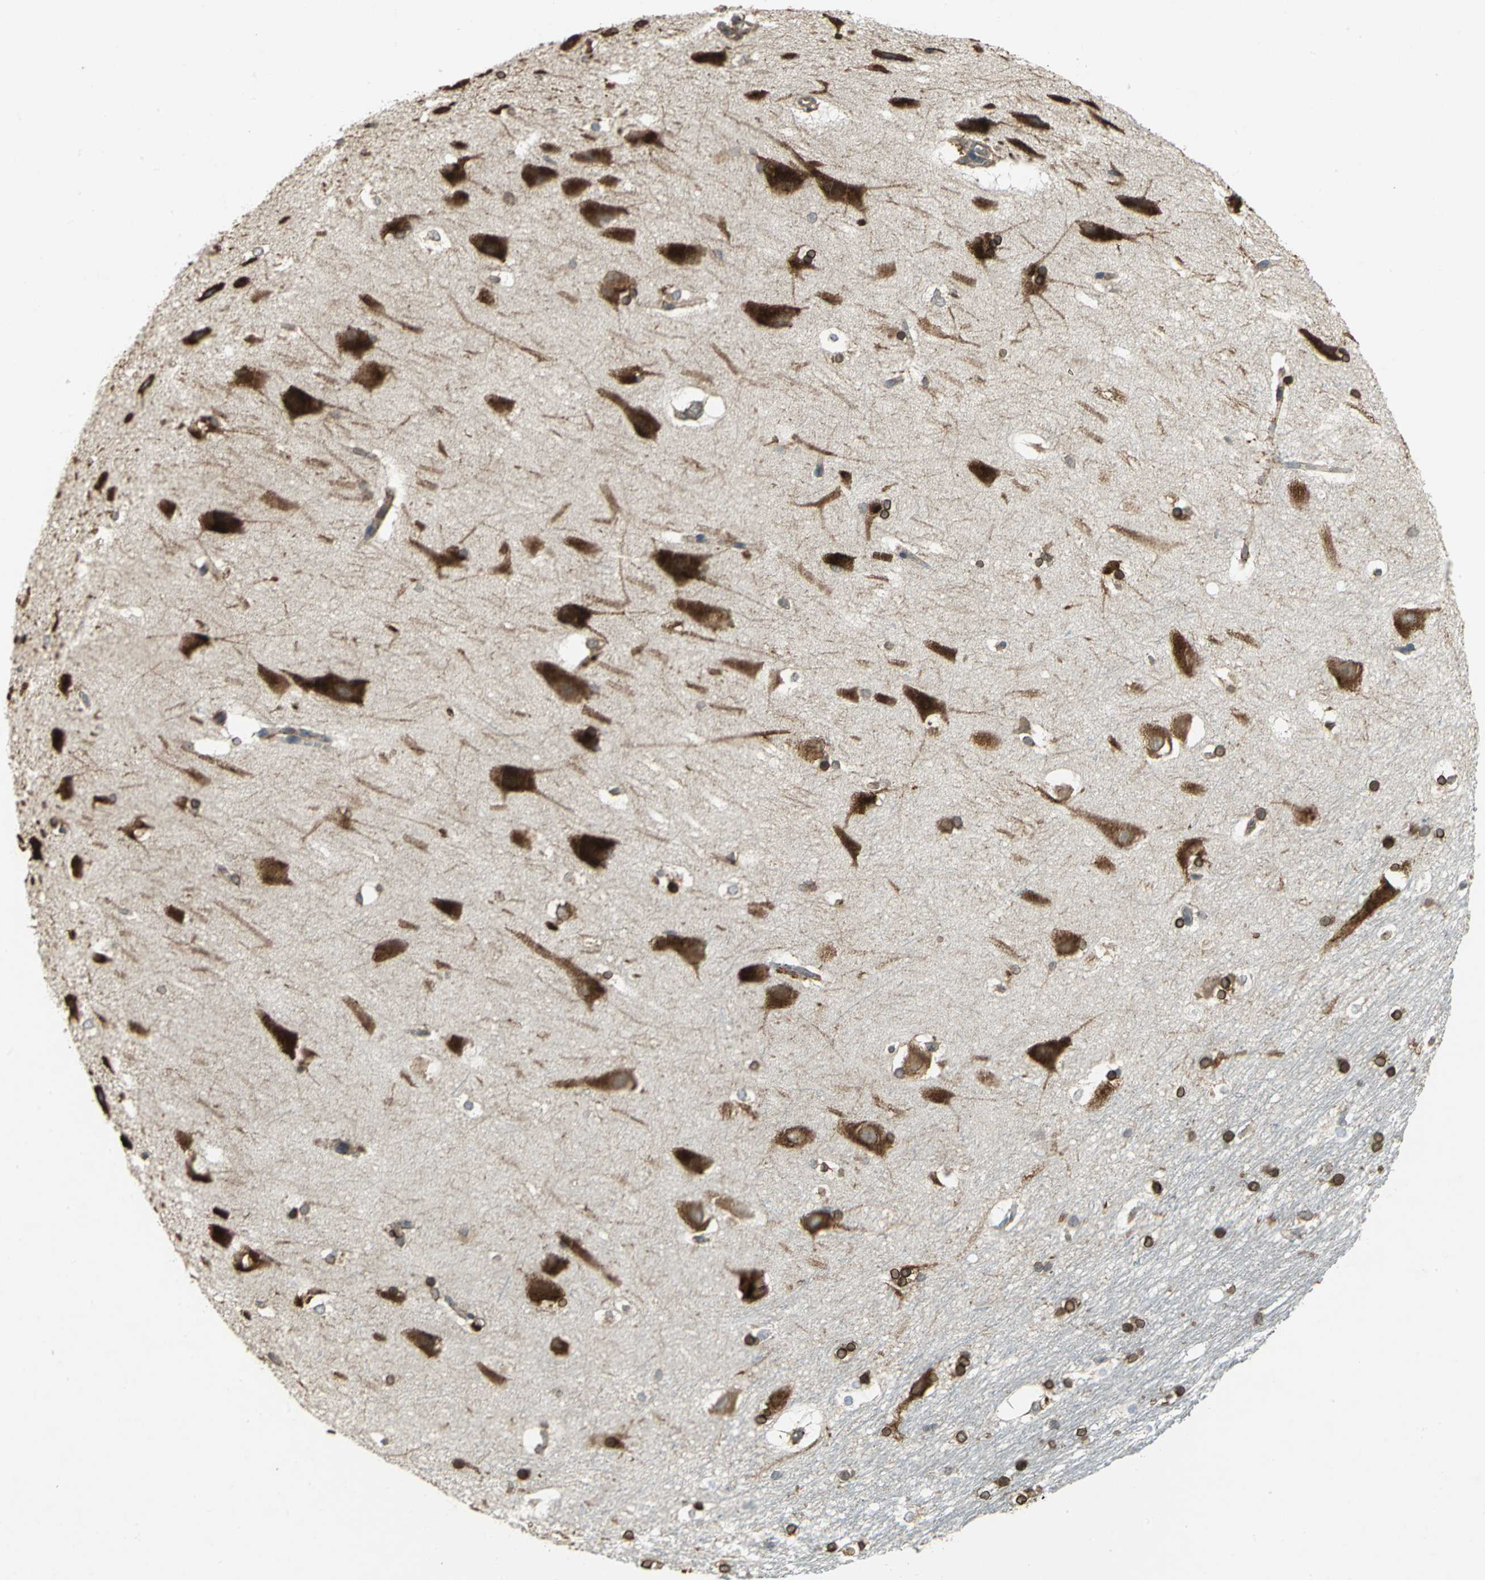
{"staining": {"intensity": "moderate", "quantity": "25%-75%", "location": "cytoplasmic/membranous"}, "tissue": "hippocampus", "cell_type": "Glial cells", "image_type": "normal", "snomed": [{"axis": "morphology", "description": "Normal tissue, NOS"}, {"axis": "topography", "description": "Hippocampus"}], "caption": "Moderate cytoplasmic/membranous protein staining is present in approximately 25%-75% of glial cells in hippocampus. (IHC, brightfield microscopy, high magnification).", "gene": "SYVN1", "patient": {"sex": "female", "age": 19}}